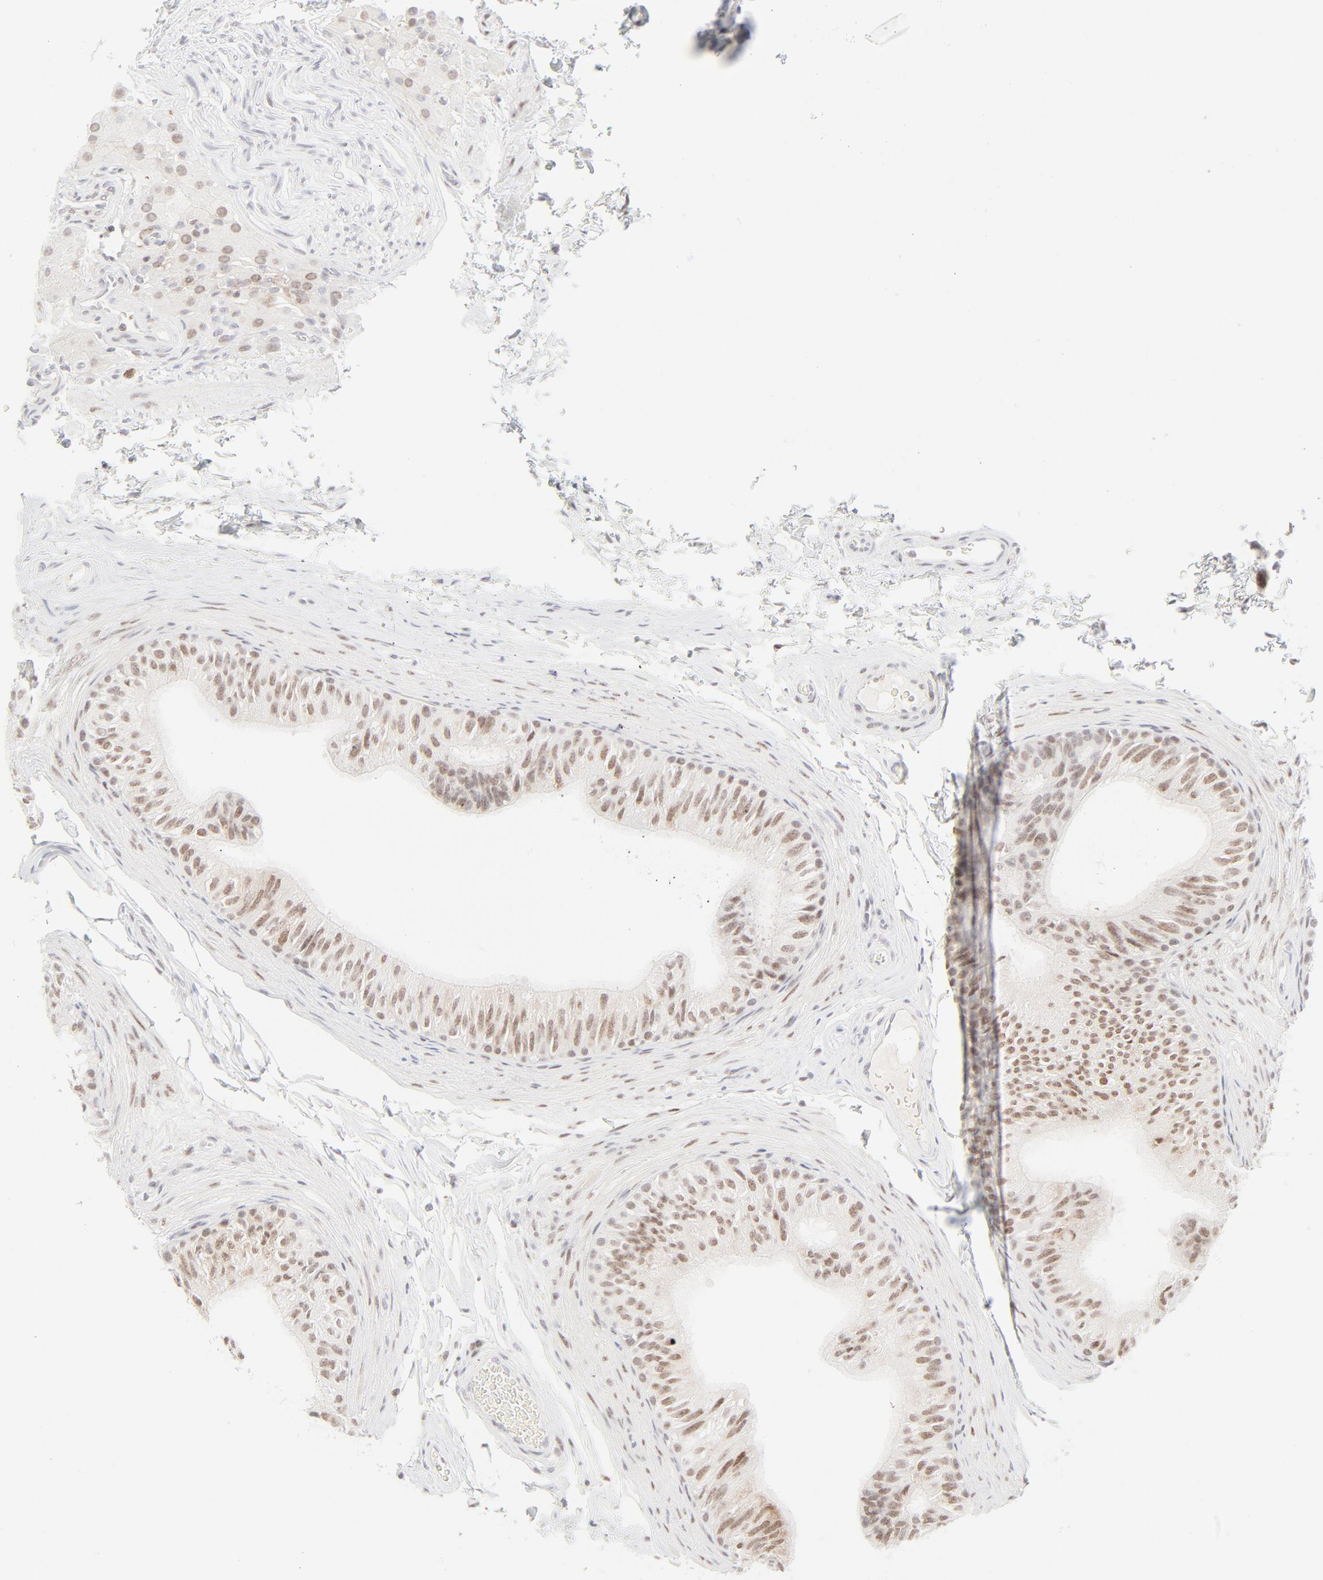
{"staining": {"intensity": "moderate", "quantity": ">75%", "location": "nuclear"}, "tissue": "epididymis", "cell_type": "Glandular cells", "image_type": "normal", "snomed": [{"axis": "morphology", "description": "Normal tissue, NOS"}, {"axis": "topography", "description": "Testis"}, {"axis": "topography", "description": "Epididymis"}], "caption": "Immunohistochemistry (DAB) staining of unremarkable human epididymis displays moderate nuclear protein staining in approximately >75% of glandular cells.", "gene": "PRKCB", "patient": {"sex": "male", "age": 36}}